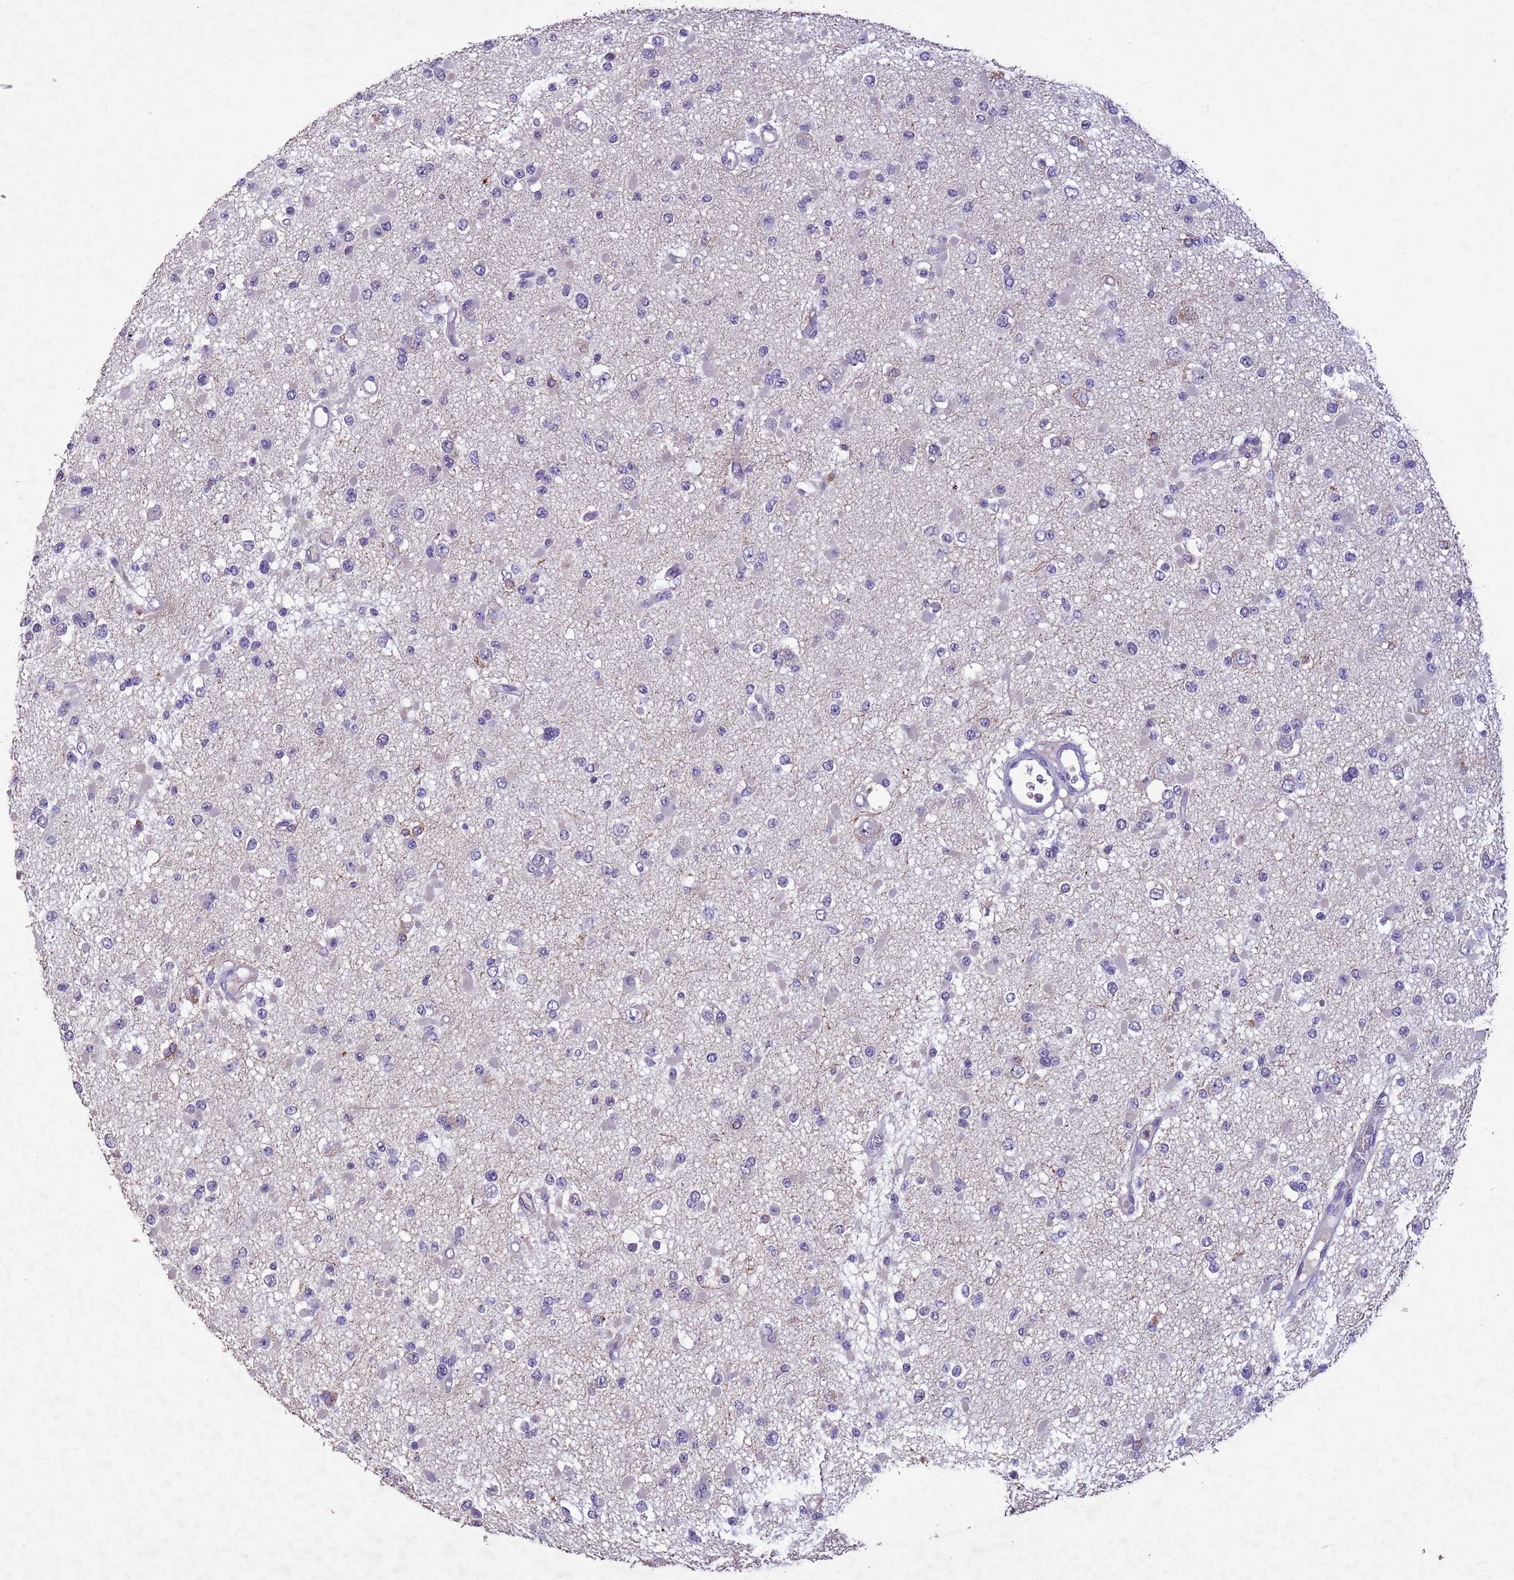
{"staining": {"intensity": "negative", "quantity": "none", "location": "none"}, "tissue": "glioma", "cell_type": "Tumor cells", "image_type": "cancer", "snomed": [{"axis": "morphology", "description": "Glioma, malignant, Low grade"}, {"axis": "topography", "description": "Brain"}], "caption": "This is an immunohistochemistry photomicrograph of human malignant low-grade glioma. There is no staining in tumor cells.", "gene": "NLRP11", "patient": {"sex": "female", "age": 22}}